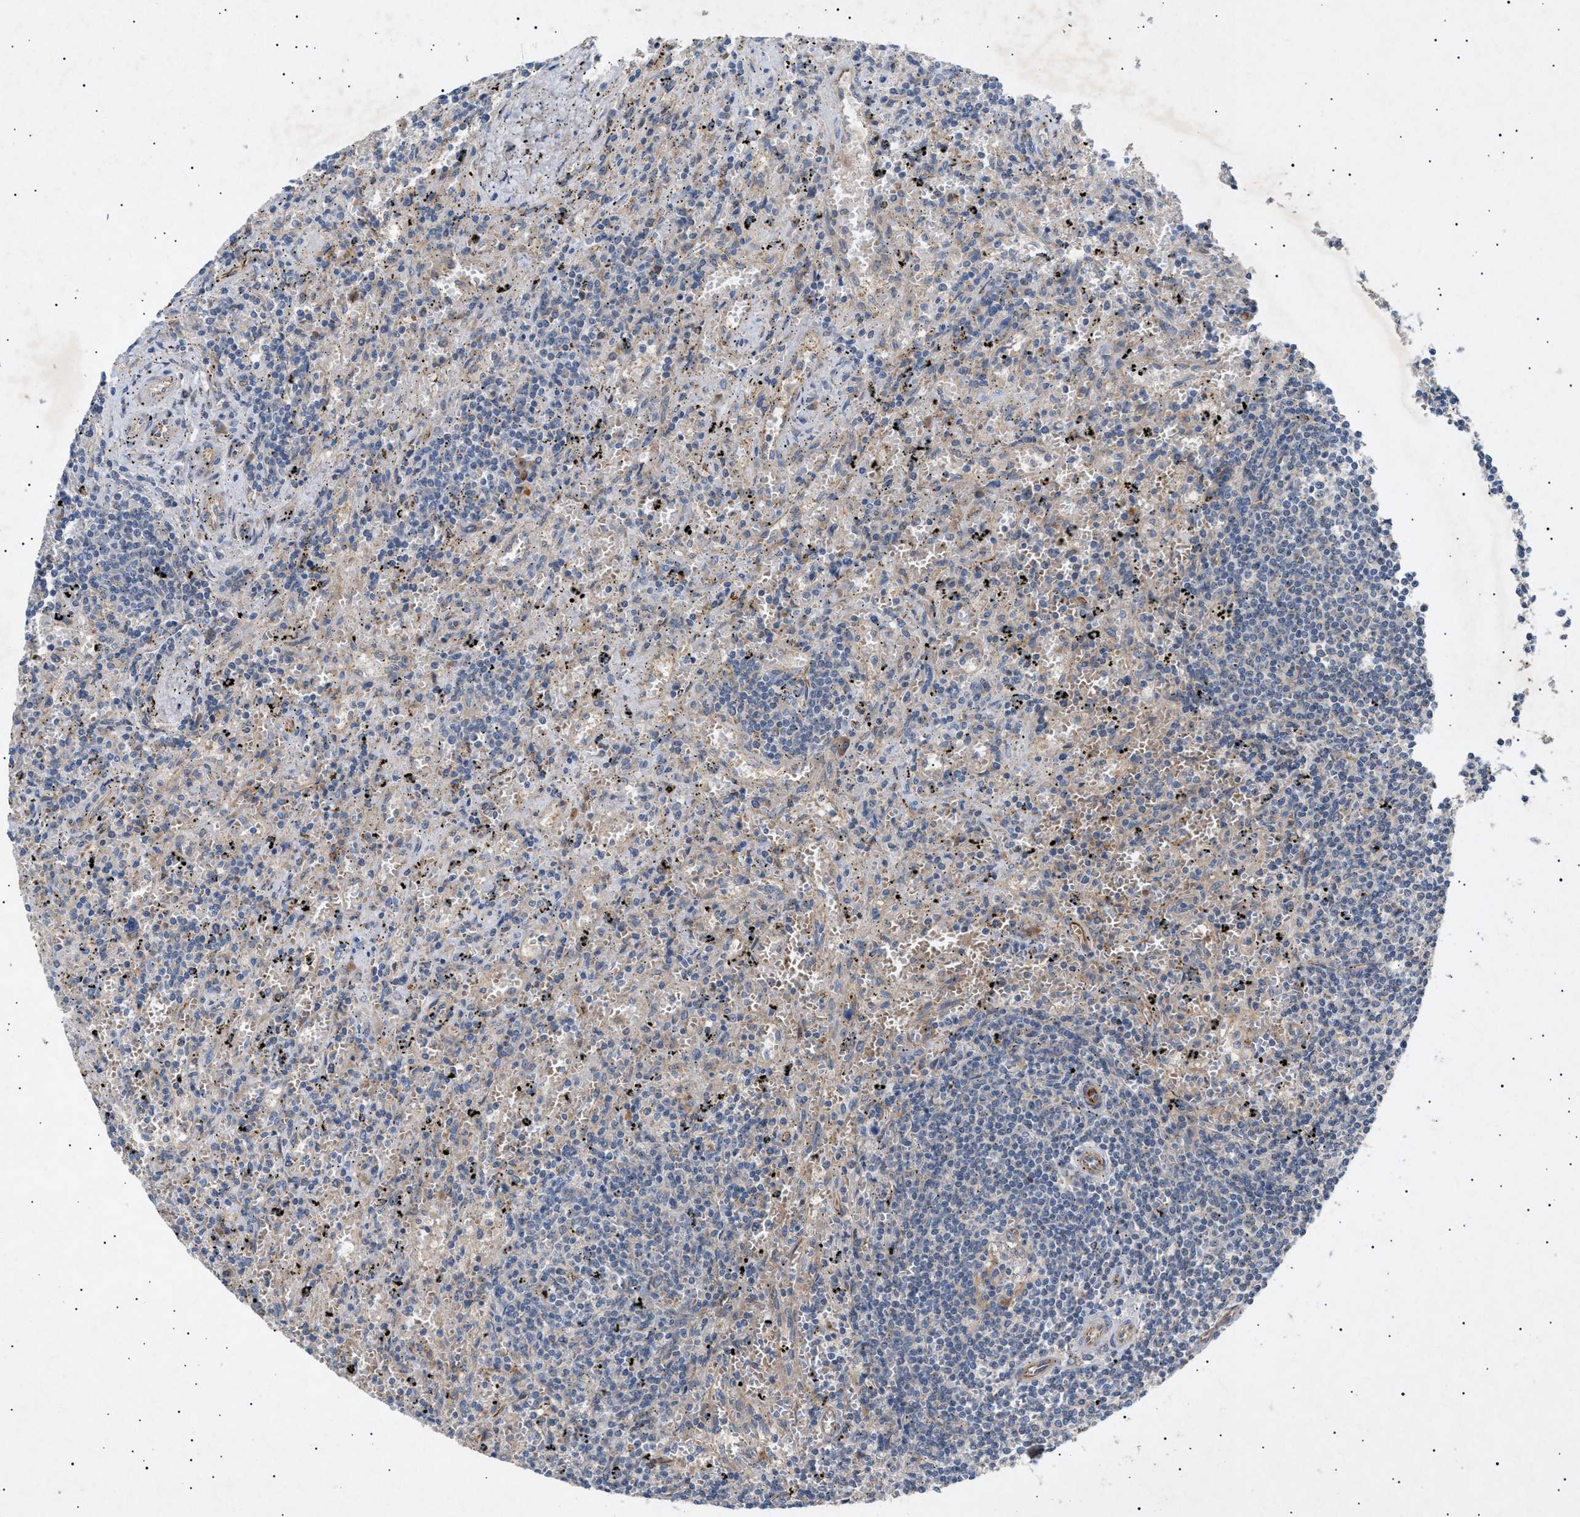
{"staining": {"intensity": "negative", "quantity": "none", "location": "none"}, "tissue": "lymphoma", "cell_type": "Tumor cells", "image_type": "cancer", "snomed": [{"axis": "morphology", "description": "Malignant lymphoma, non-Hodgkin's type, Low grade"}, {"axis": "topography", "description": "Spleen"}], "caption": "DAB immunohistochemical staining of lymphoma displays no significant staining in tumor cells.", "gene": "SIRT5", "patient": {"sex": "male", "age": 76}}